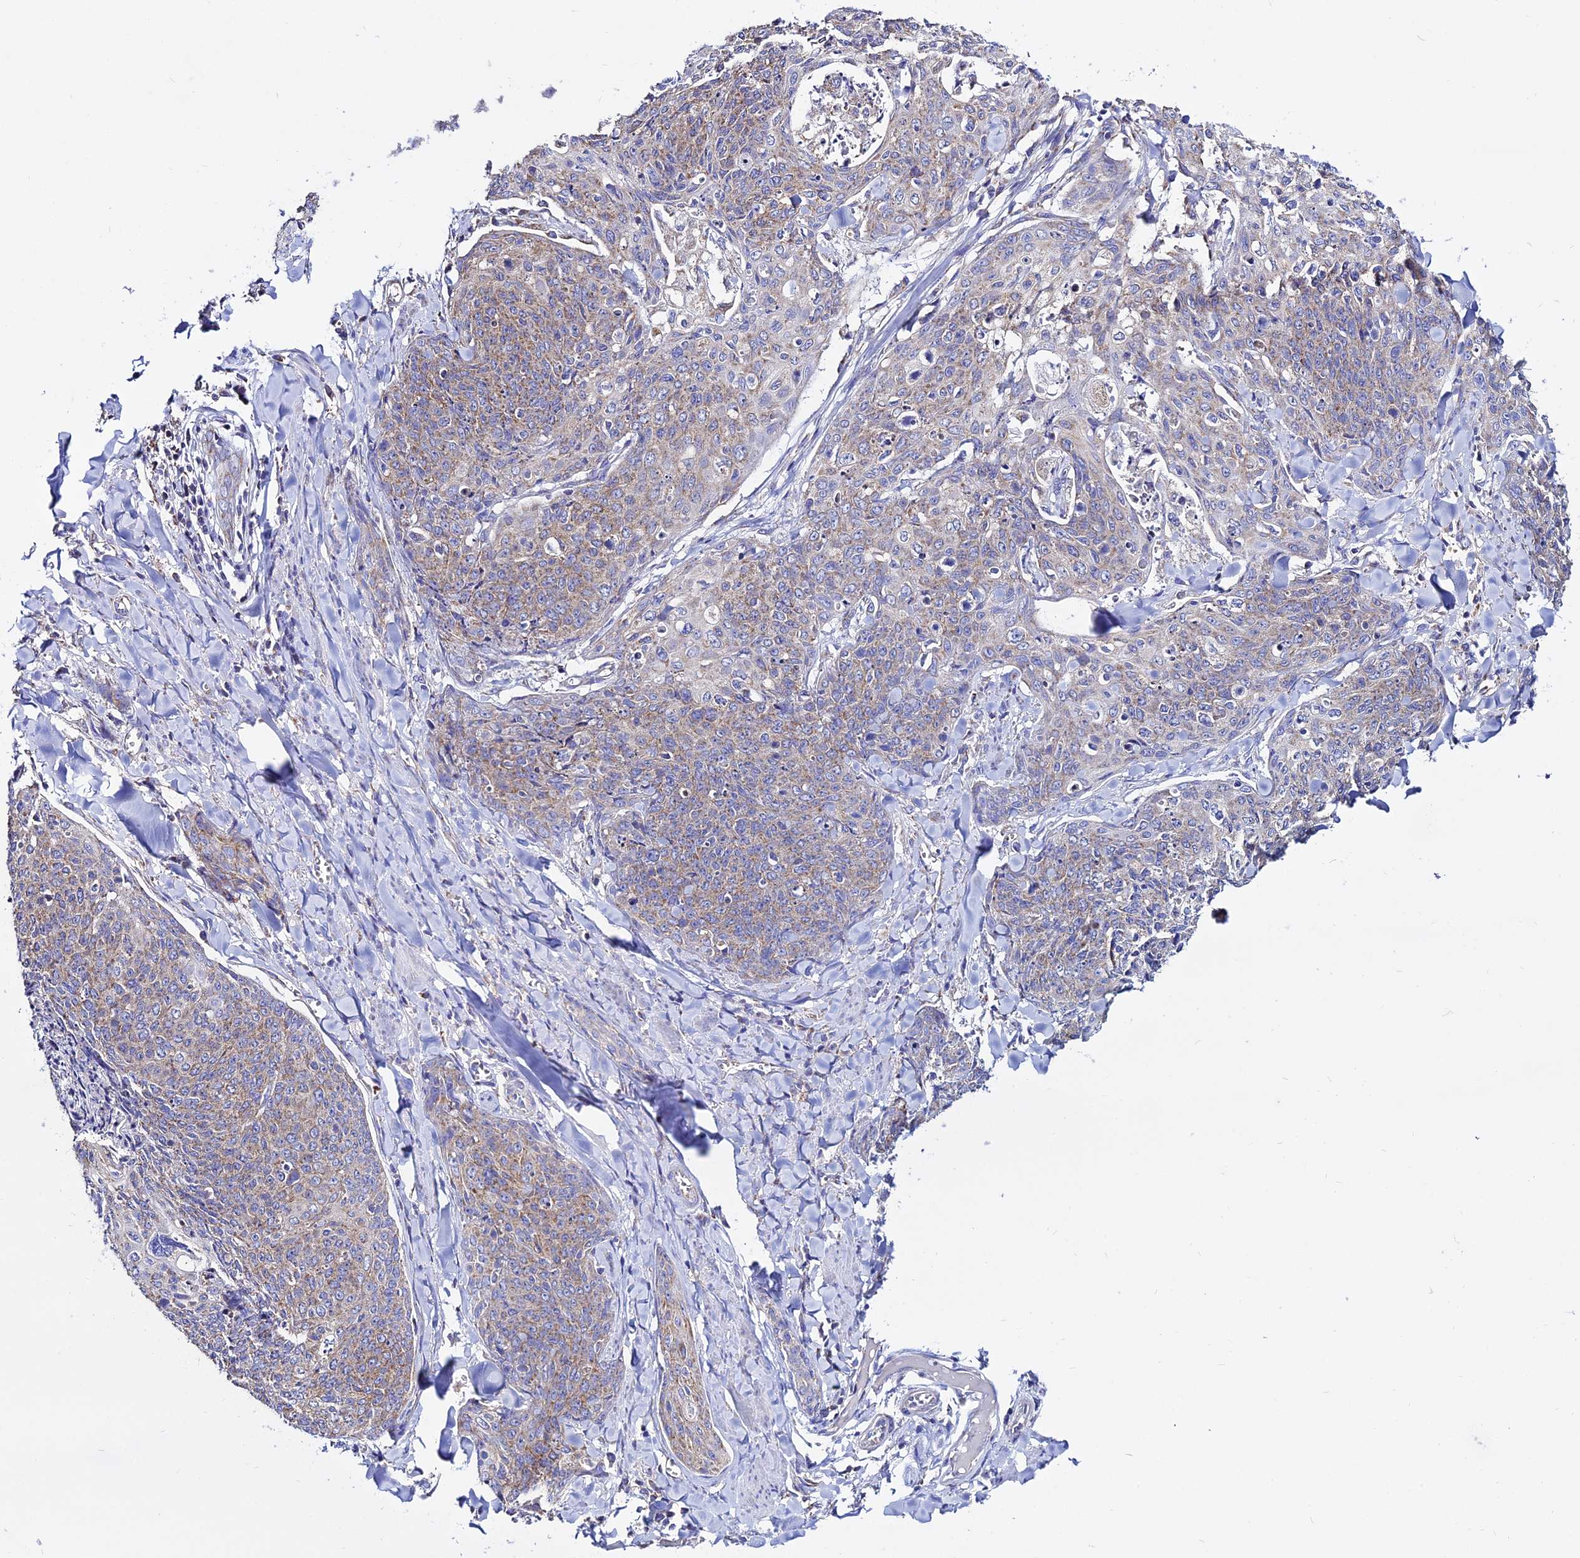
{"staining": {"intensity": "weak", "quantity": "25%-75%", "location": "cytoplasmic/membranous"}, "tissue": "skin cancer", "cell_type": "Tumor cells", "image_type": "cancer", "snomed": [{"axis": "morphology", "description": "Squamous cell carcinoma, NOS"}, {"axis": "topography", "description": "Skin"}, {"axis": "topography", "description": "Vulva"}], "caption": "About 25%-75% of tumor cells in squamous cell carcinoma (skin) demonstrate weak cytoplasmic/membranous protein positivity as visualized by brown immunohistochemical staining.", "gene": "TYW5", "patient": {"sex": "female", "age": 85}}